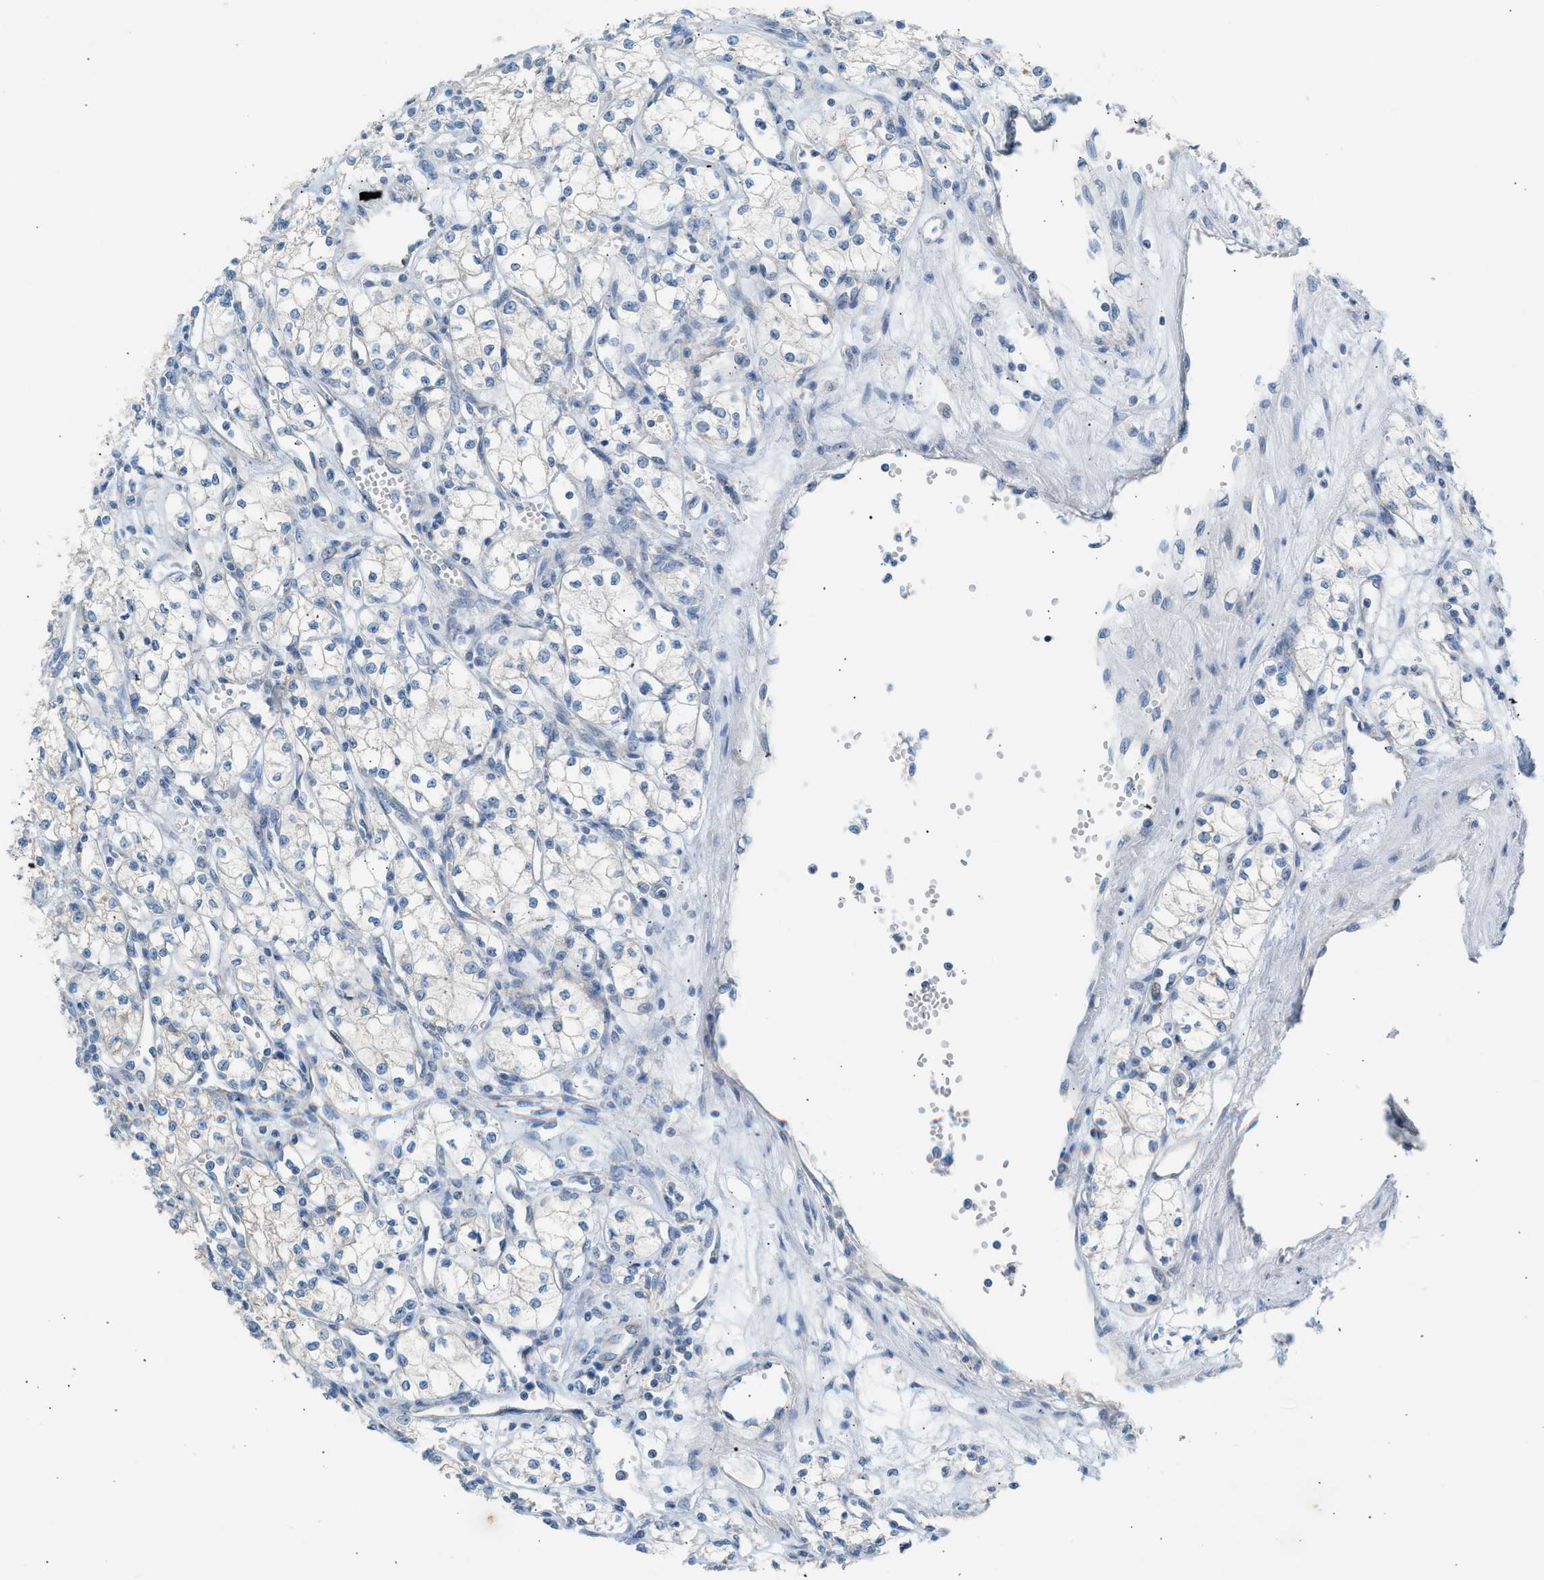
{"staining": {"intensity": "negative", "quantity": "none", "location": "none"}, "tissue": "renal cancer", "cell_type": "Tumor cells", "image_type": "cancer", "snomed": [{"axis": "morphology", "description": "Adenocarcinoma, NOS"}, {"axis": "topography", "description": "Kidney"}], "caption": "The image displays no significant positivity in tumor cells of adenocarcinoma (renal).", "gene": "NDUFS8", "patient": {"sex": "male", "age": 59}}